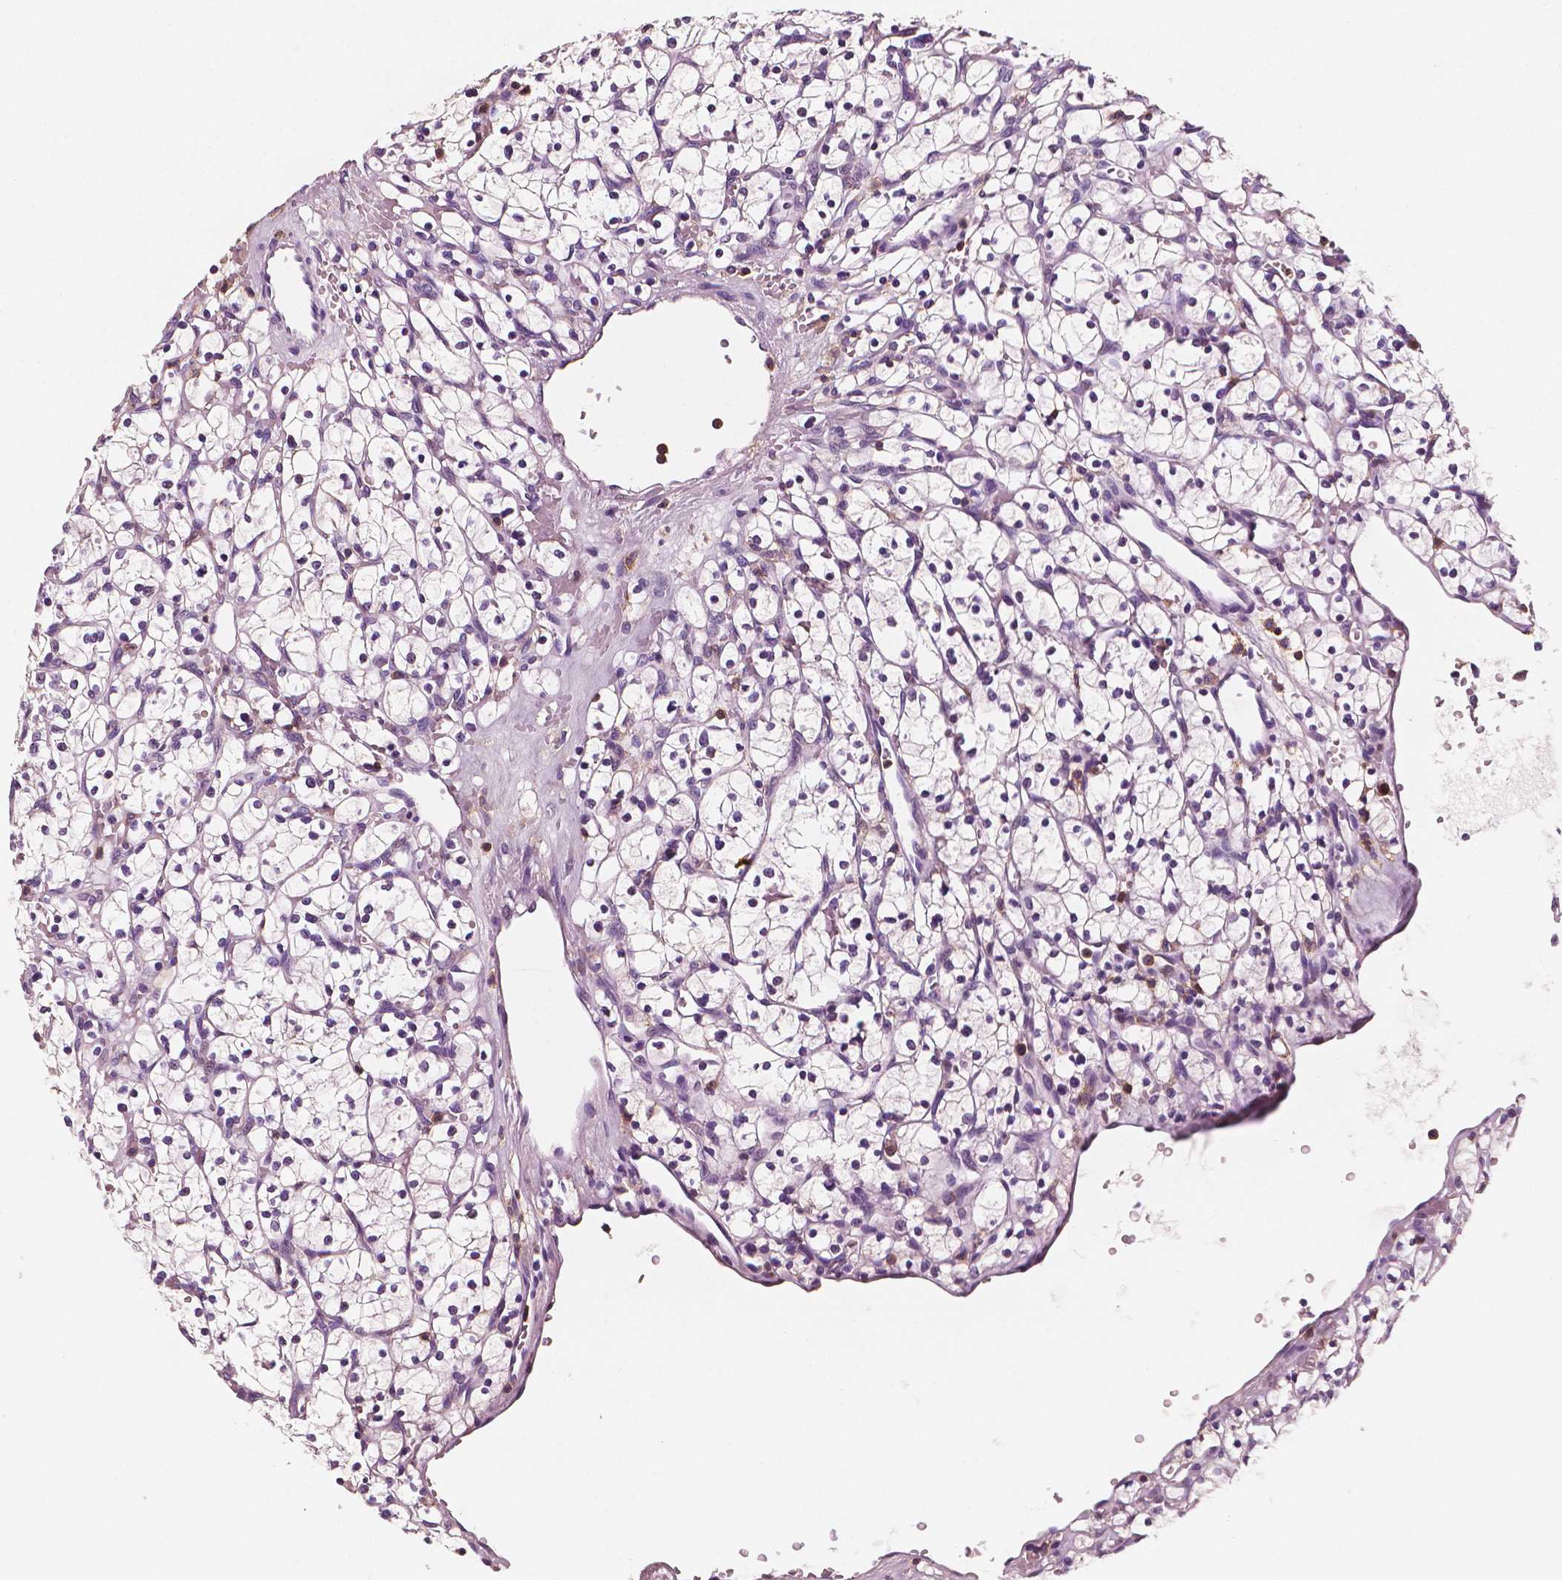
{"staining": {"intensity": "negative", "quantity": "none", "location": "none"}, "tissue": "renal cancer", "cell_type": "Tumor cells", "image_type": "cancer", "snomed": [{"axis": "morphology", "description": "Adenocarcinoma, NOS"}, {"axis": "topography", "description": "Kidney"}], "caption": "DAB (3,3'-diaminobenzidine) immunohistochemical staining of renal cancer (adenocarcinoma) reveals no significant positivity in tumor cells. The staining is performed using DAB brown chromogen with nuclei counter-stained in using hematoxylin.", "gene": "PTPRC", "patient": {"sex": "female", "age": 64}}